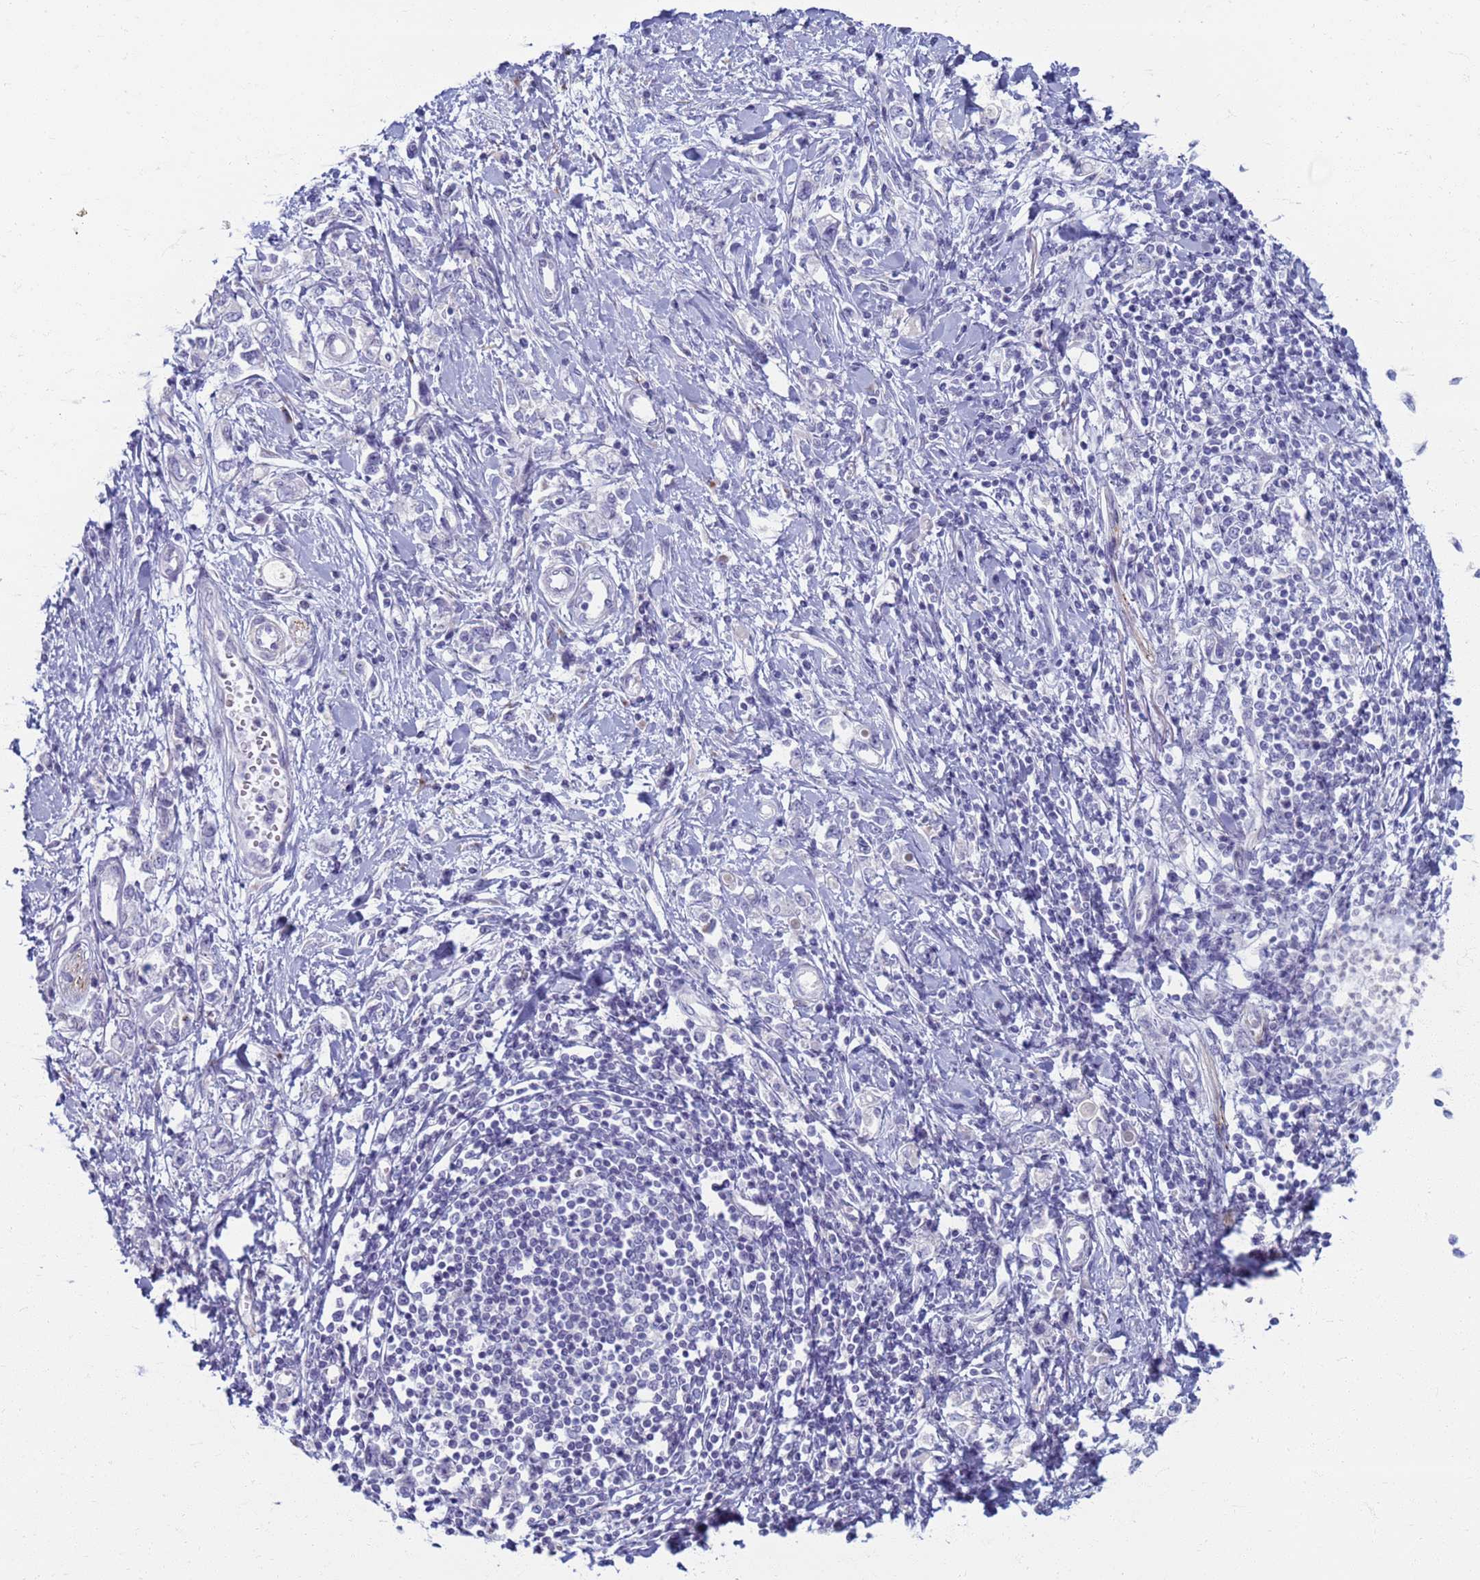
{"staining": {"intensity": "negative", "quantity": "none", "location": "none"}, "tissue": "stomach cancer", "cell_type": "Tumor cells", "image_type": "cancer", "snomed": [{"axis": "morphology", "description": "Adenocarcinoma, NOS"}, {"axis": "topography", "description": "Stomach"}], "caption": "Tumor cells show no significant protein expression in stomach cancer. (Stains: DAB (3,3'-diaminobenzidine) IHC with hematoxylin counter stain, Microscopy: brightfield microscopy at high magnification).", "gene": "CLCA2", "patient": {"sex": "female", "age": 76}}